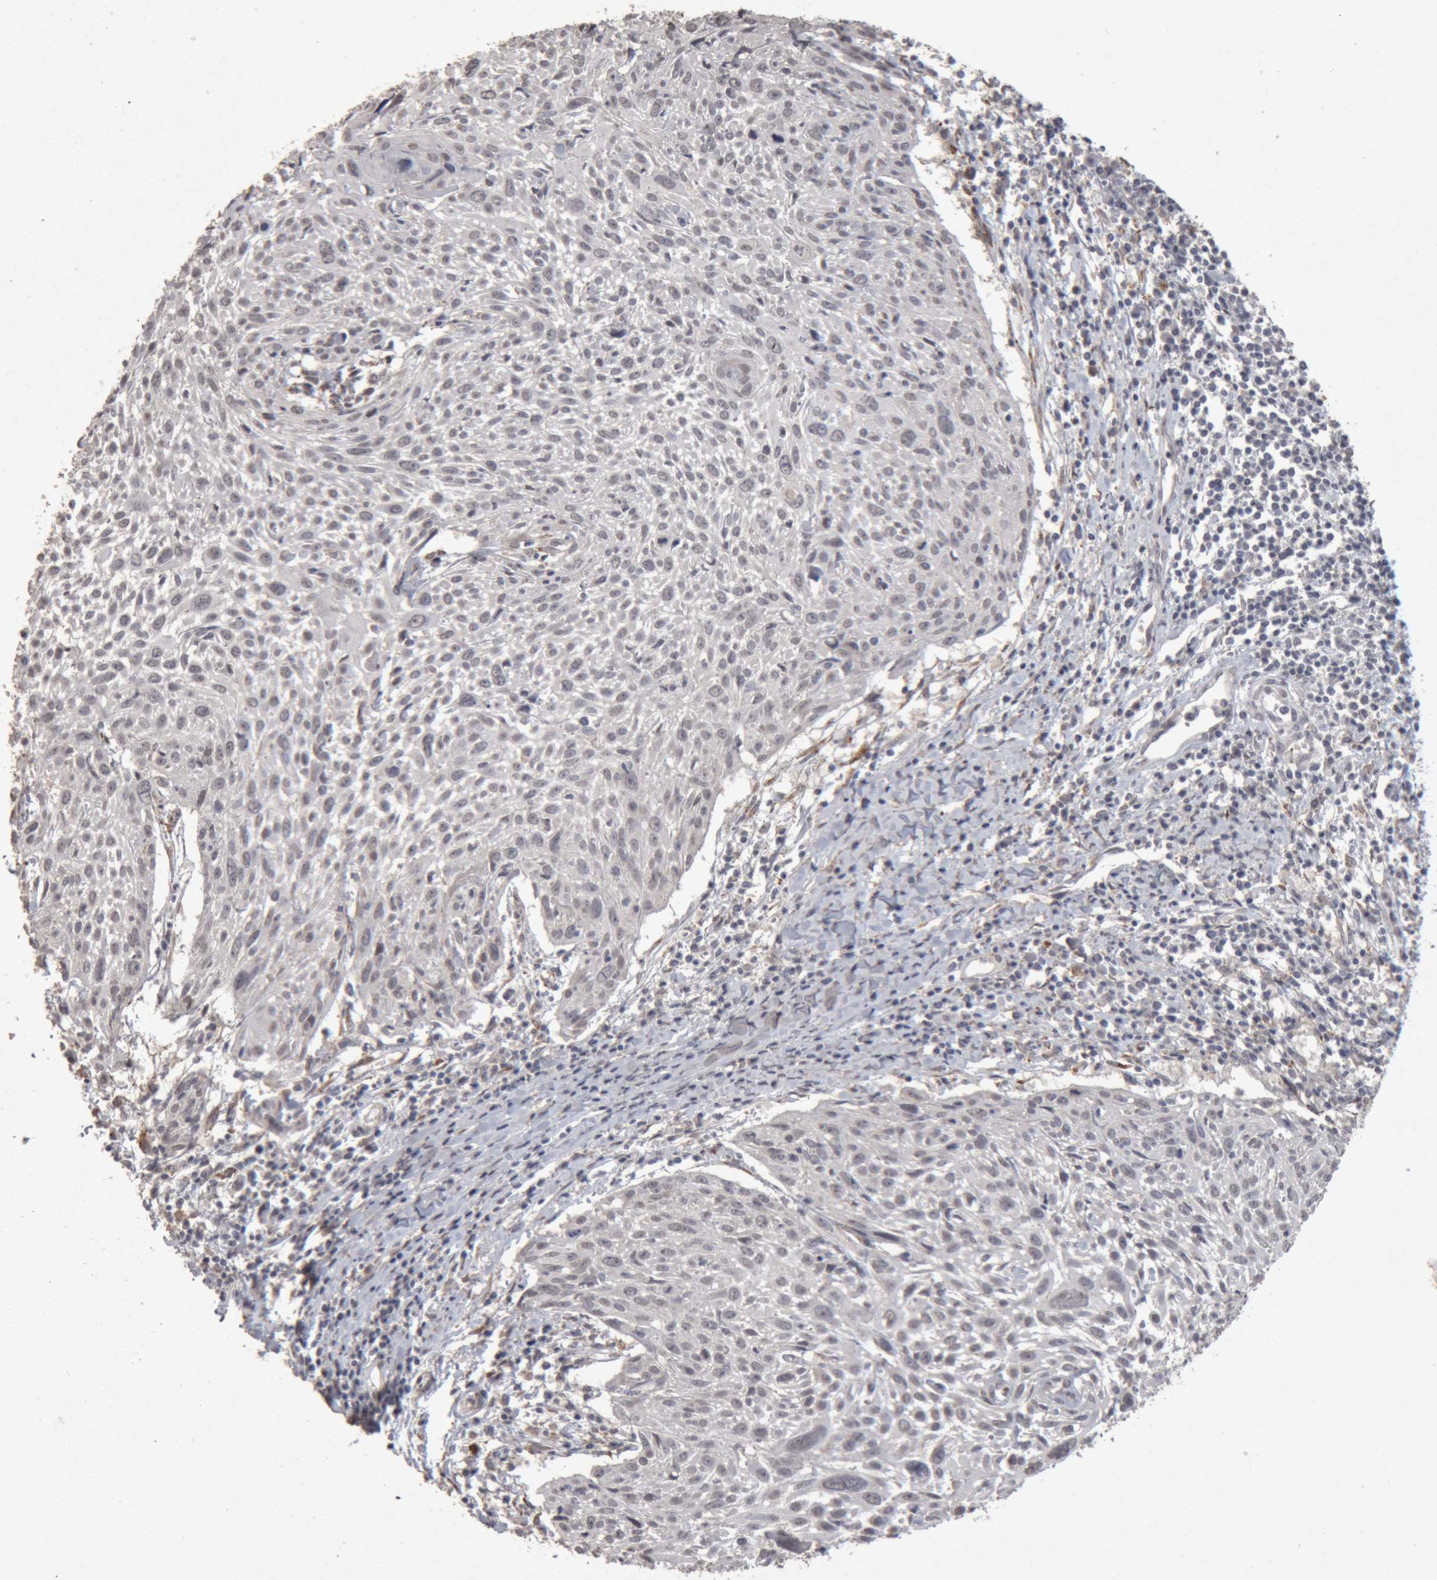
{"staining": {"intensity": "negative", "quantity": "none", "location": "none"}, "tissue": "cervical cancer", "cell_type": "Tumor cells", "image_type": "cancer", "snomed": [{"axis": "morphology", "description": "Squamous cell carcinoma, NOS"}, {"axis": "topography", "description": "Cervix"}], "caption": "The immunohistochemistry micrograph has no significant positivity in tumor cells of squamous cell carcinoma (cervical) tissue.", "gene": "MEP1A", "patient": {"sex": "female", "age": 51}}